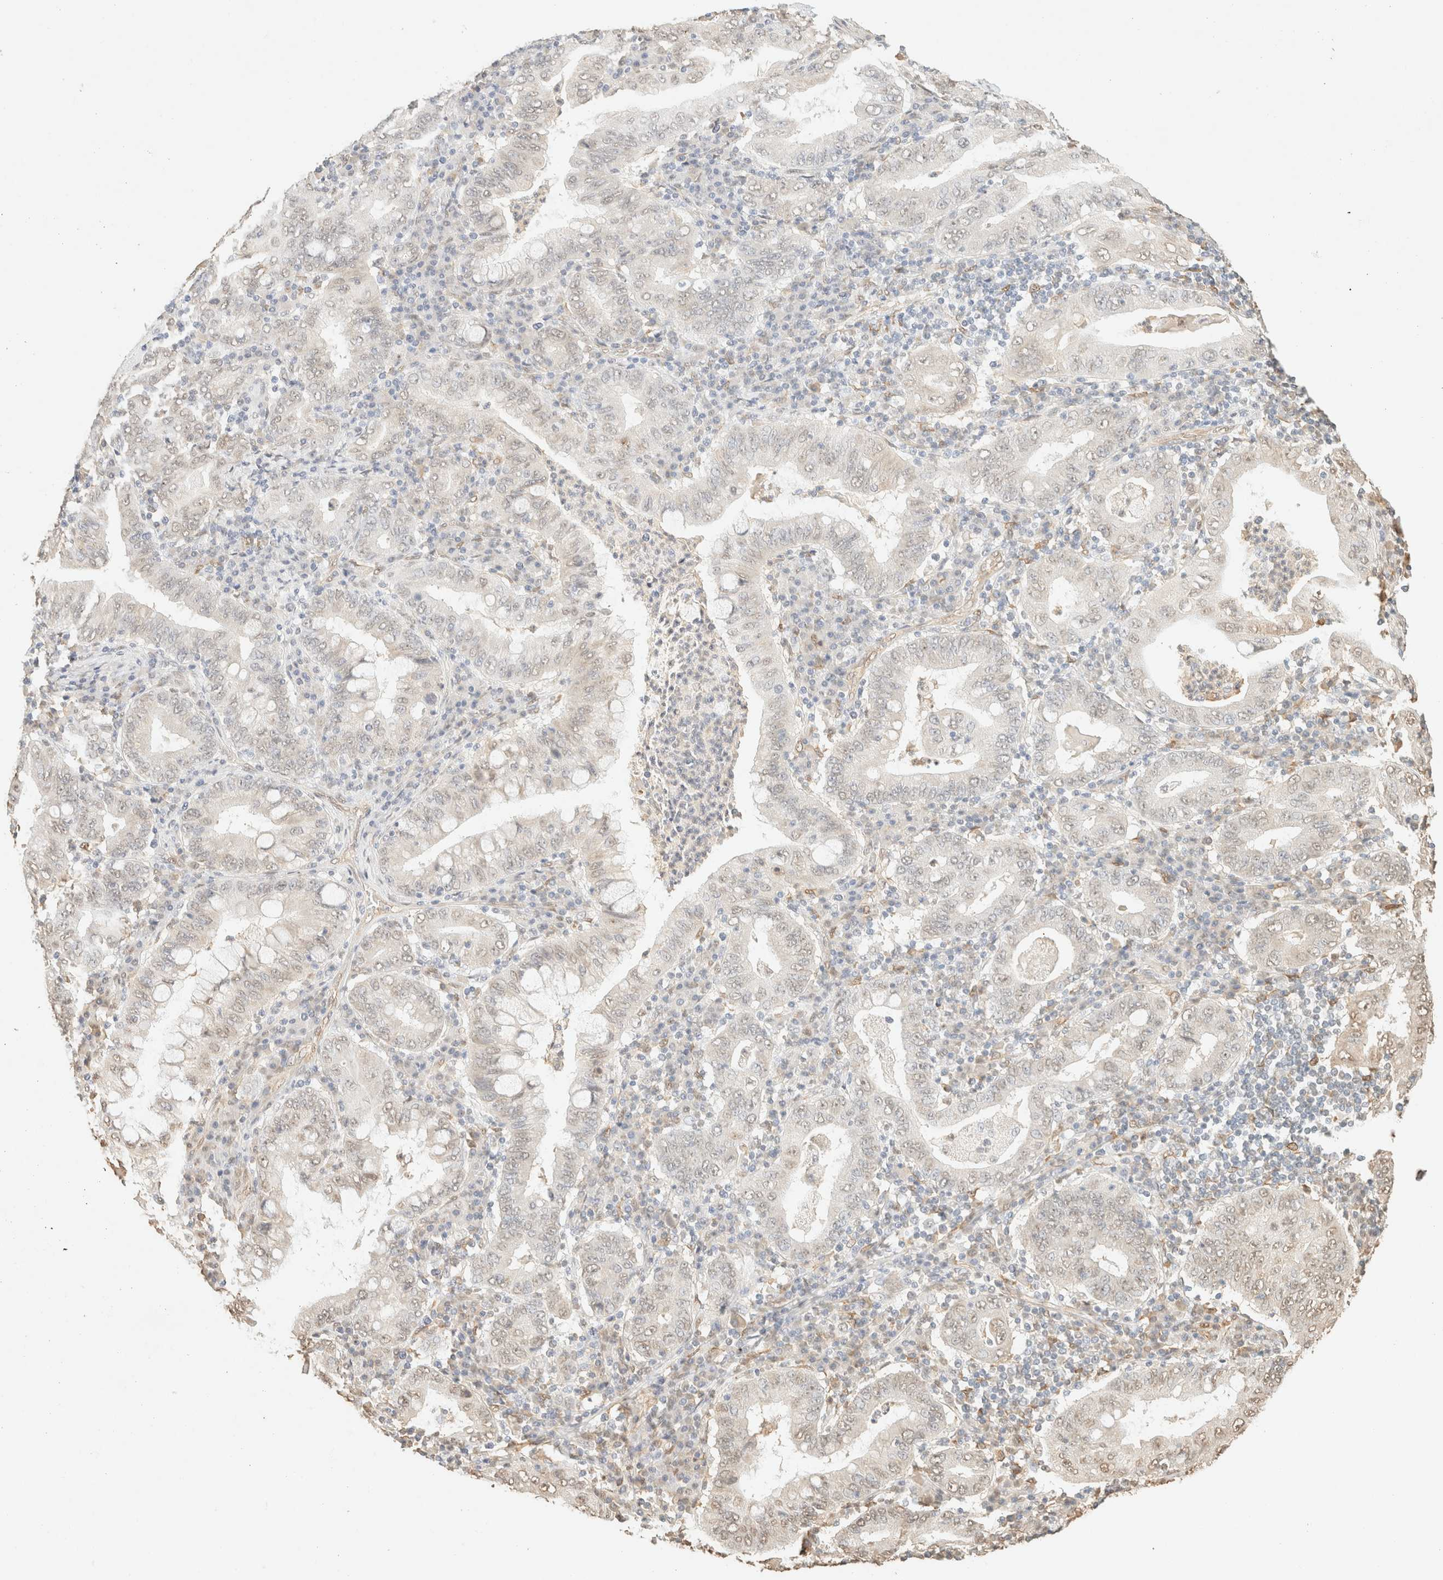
{"staining": {"intensity": "weak", "quantity": "25%-75%", "location": "nuclear"}, "tissue": "stomach cancer", "cell_type": "Tumor cells", "image_type": "cancer", "snomed": [{"axis": "morphology", "description": "Normal tissue, NOS"}, {"axis": "morphology", "description": "Adenocarcinoma, NOS"}, {"axis": "topography", "description": "Esophagus"}, {"axis": "topography", "description": "Stomach, upper"}, {"axis": "topography", "description": "Peripheral nerve tissue"}], "caption": "Tumor cells demonstrate low levels of weak nuclear staining in about 25%-75% of cells in stomach cancer.", "gene": "S100A13", "patient": {"sex": "male", "age": 62}}